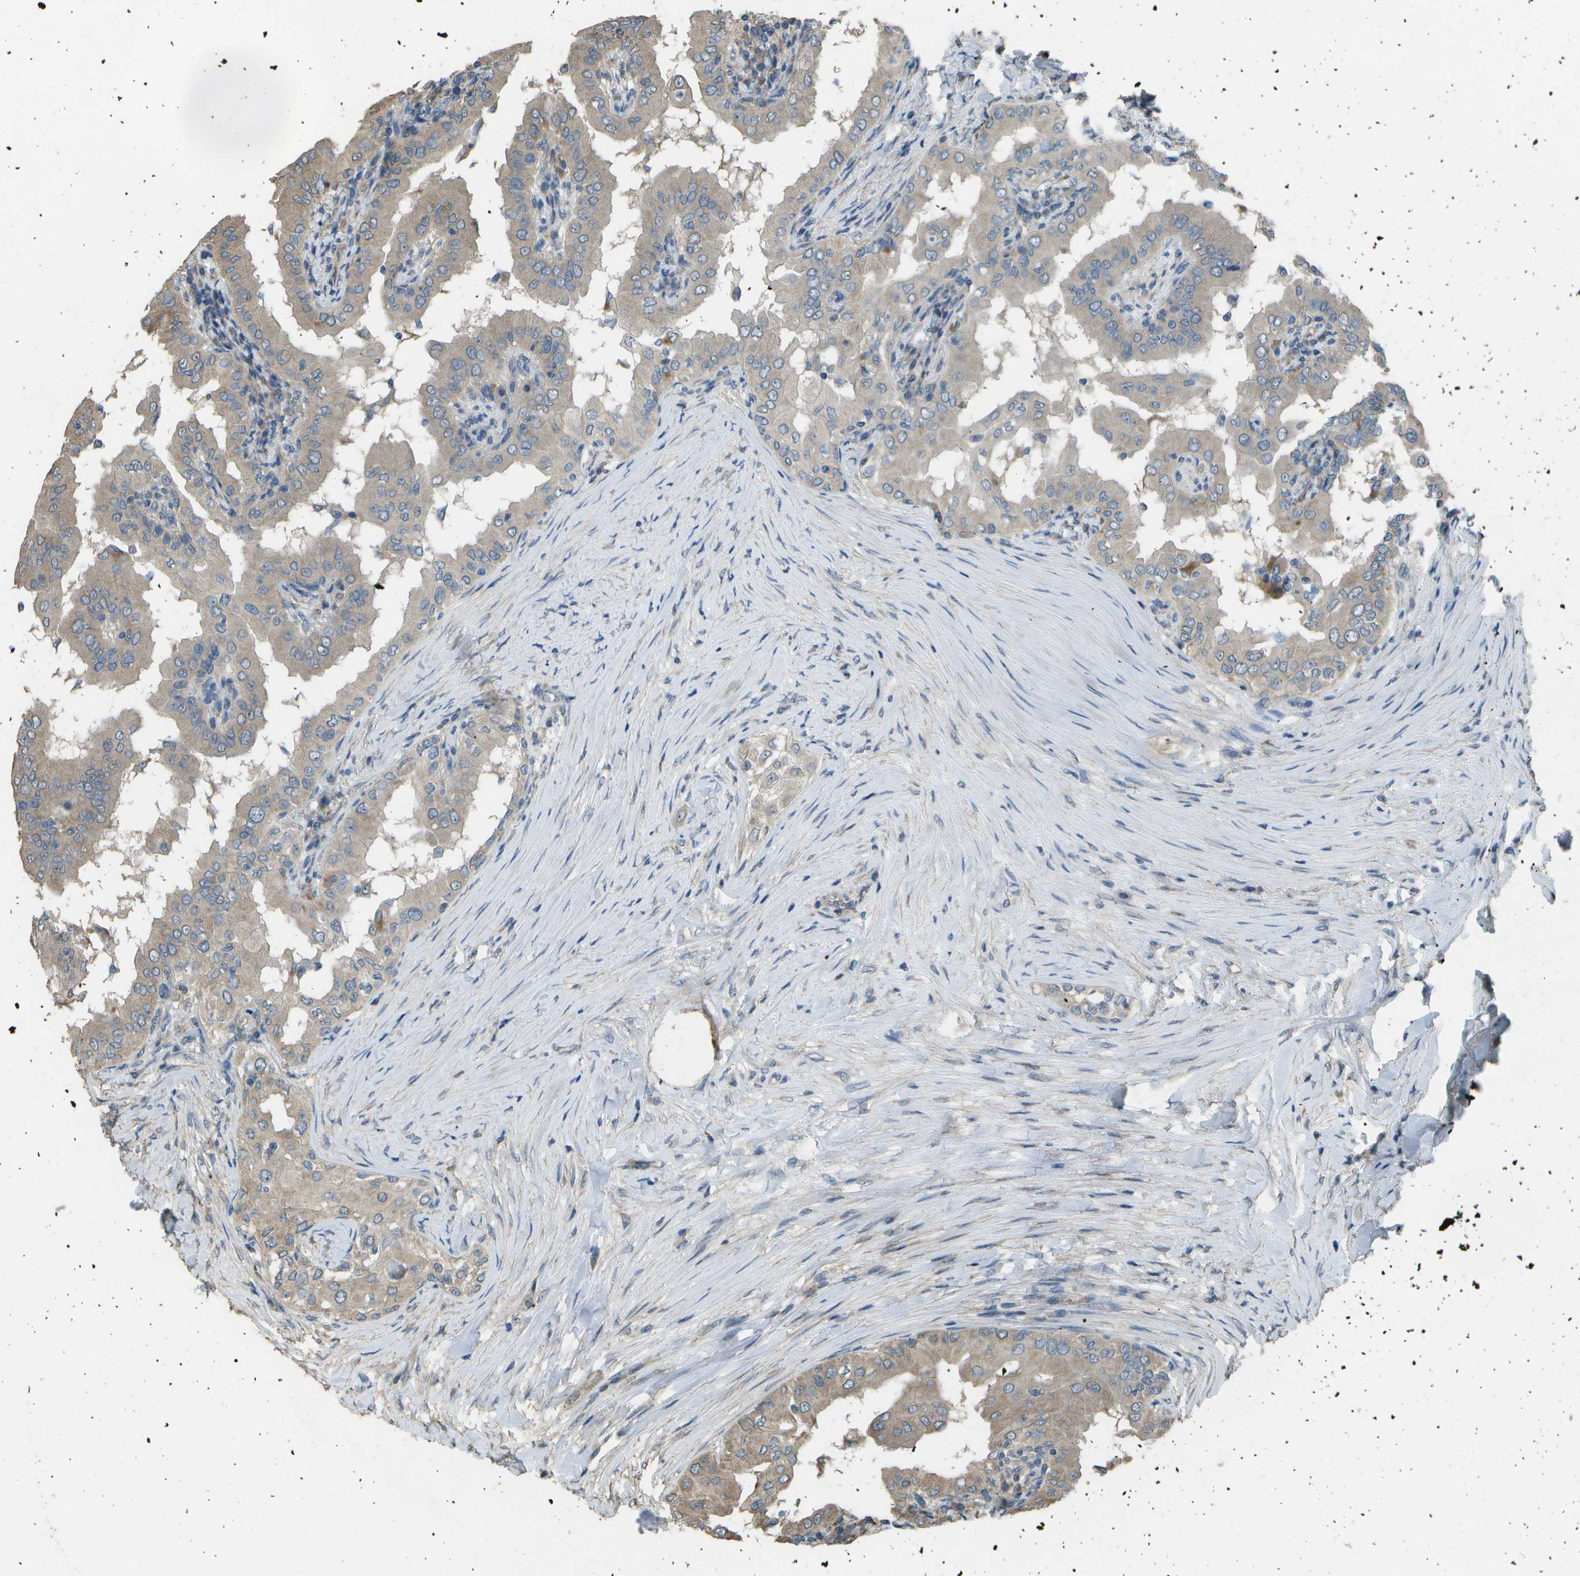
{"staining": {"intensity": "weak", "quantity": "<25%", "location": "cytoplasmic/membranous"}, "tissue": "thyroid cancer", "cell_type": "Tumor cells", "image_type": "cancer", "snomed": [{"axis": "morphology", "description": "Papillary adenocarcinoma, NOS"}, {"axis": "topography", "description": "Thyroid gland"}], "caption": "Immunohistochemistry of thyroid cancer (papillary adenocarcinoma) displays no staining in tumor cells.", "gene": "CLNS1A", "patient": {"sex": "male", "age": 33}}